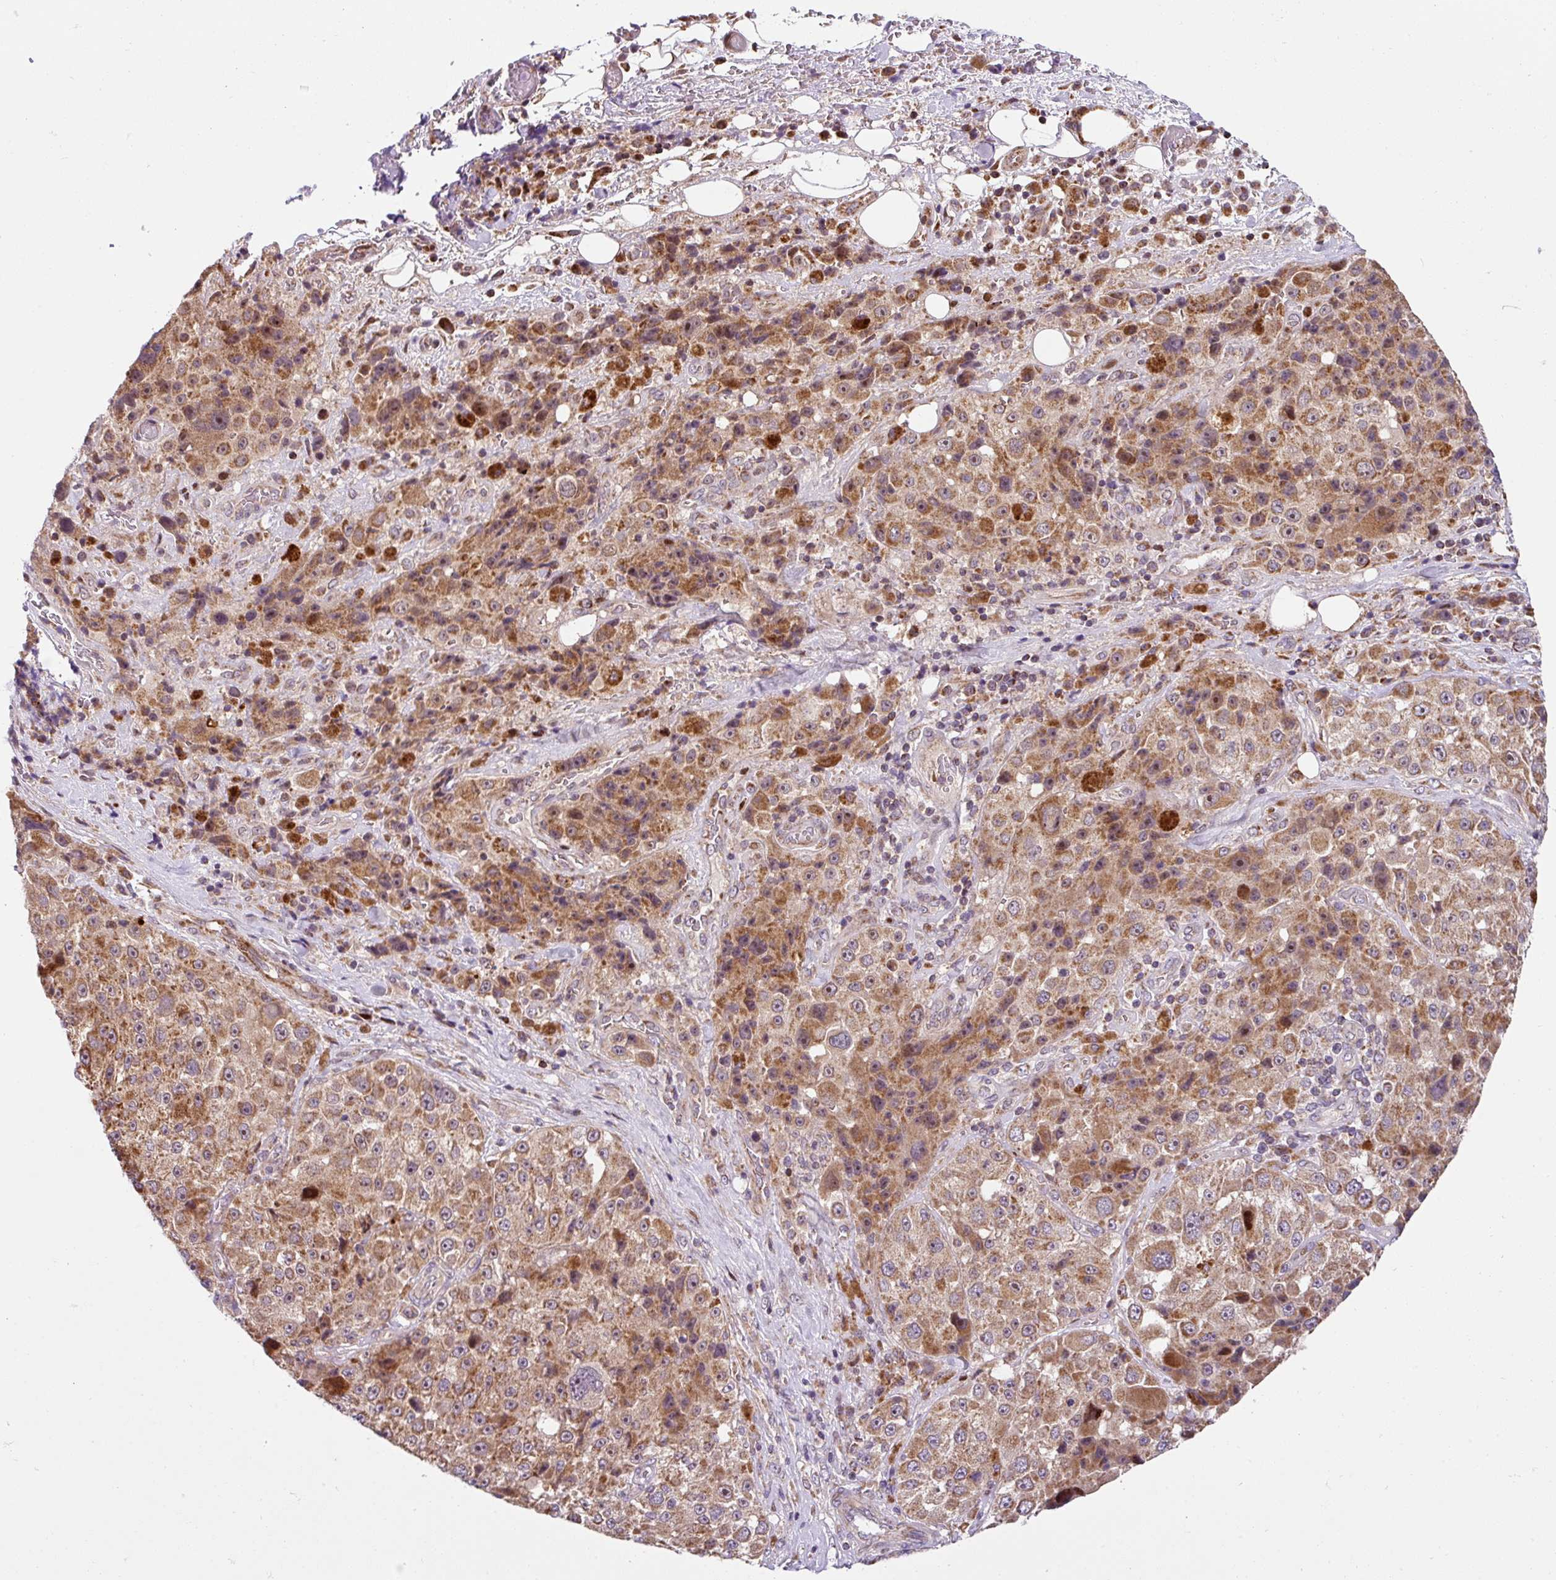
{"staining": {"intensity": "moderate", "quantity": ">75%", "location": "cytoplasmic/membranous"}, "tissue": "melanoma", "cell_type": "Tumor cells", "image_type": "cancer", "snomed": [{"axis": "morphology", "description": "Malignant melanoma, Metastatic site"}, {"axis": "topography", "description": "Lymph node"}], "caption": "Brown immunohistochemical staining in human melanoma displays moderate cytoplasmic/membranous positivity in approximately >75% of tumor cells. The protein of interest is stained brown, and the nuclei are stained in blue (DAB IHC with brightfield microscopy, high magnification).", "gene": "SARS2", "patient": {"sex": "male", "age": 62}}